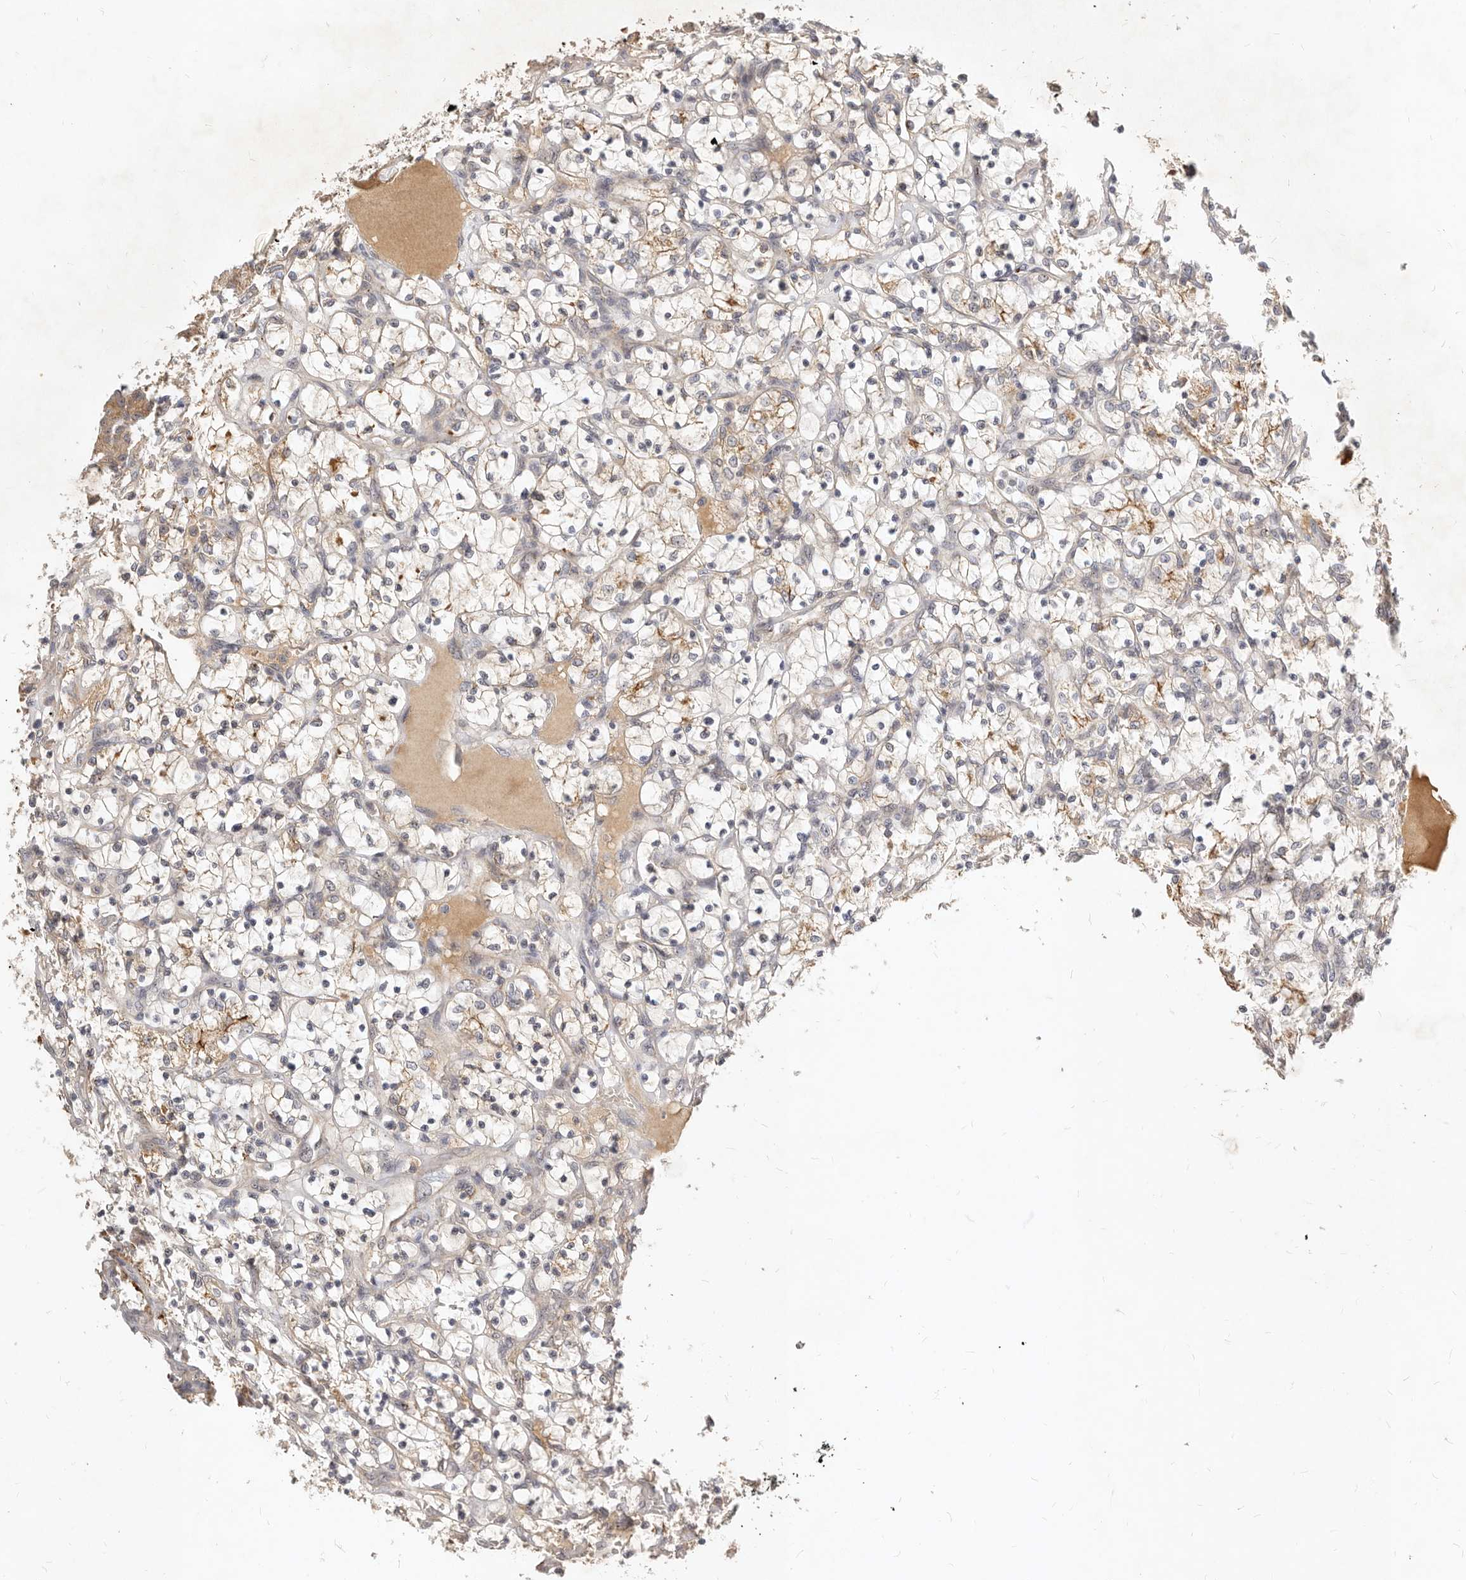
{"staining": {"intensity": "moderate", "quantity": "25%-75%", "location": "cytoplasmic/membranous"}, "tissue": "renal cancer", "cell_type": "Tumor cells", "image_type": "cancer", "snomed": [{"axis": "morphology", "description": "Adenocarcinoma, NOS"}, {"axis": "topography", "description": "Kidney"}], "caption": "This image demonstrates immunohistochemistry (IHC) staining of human renal cancer, with medium moderate cytoplasmic/membranous staining in about 25%-75% of tumor cells.", "gene": "MICALL2", "patient": {"sex": "female", "age": 69}}